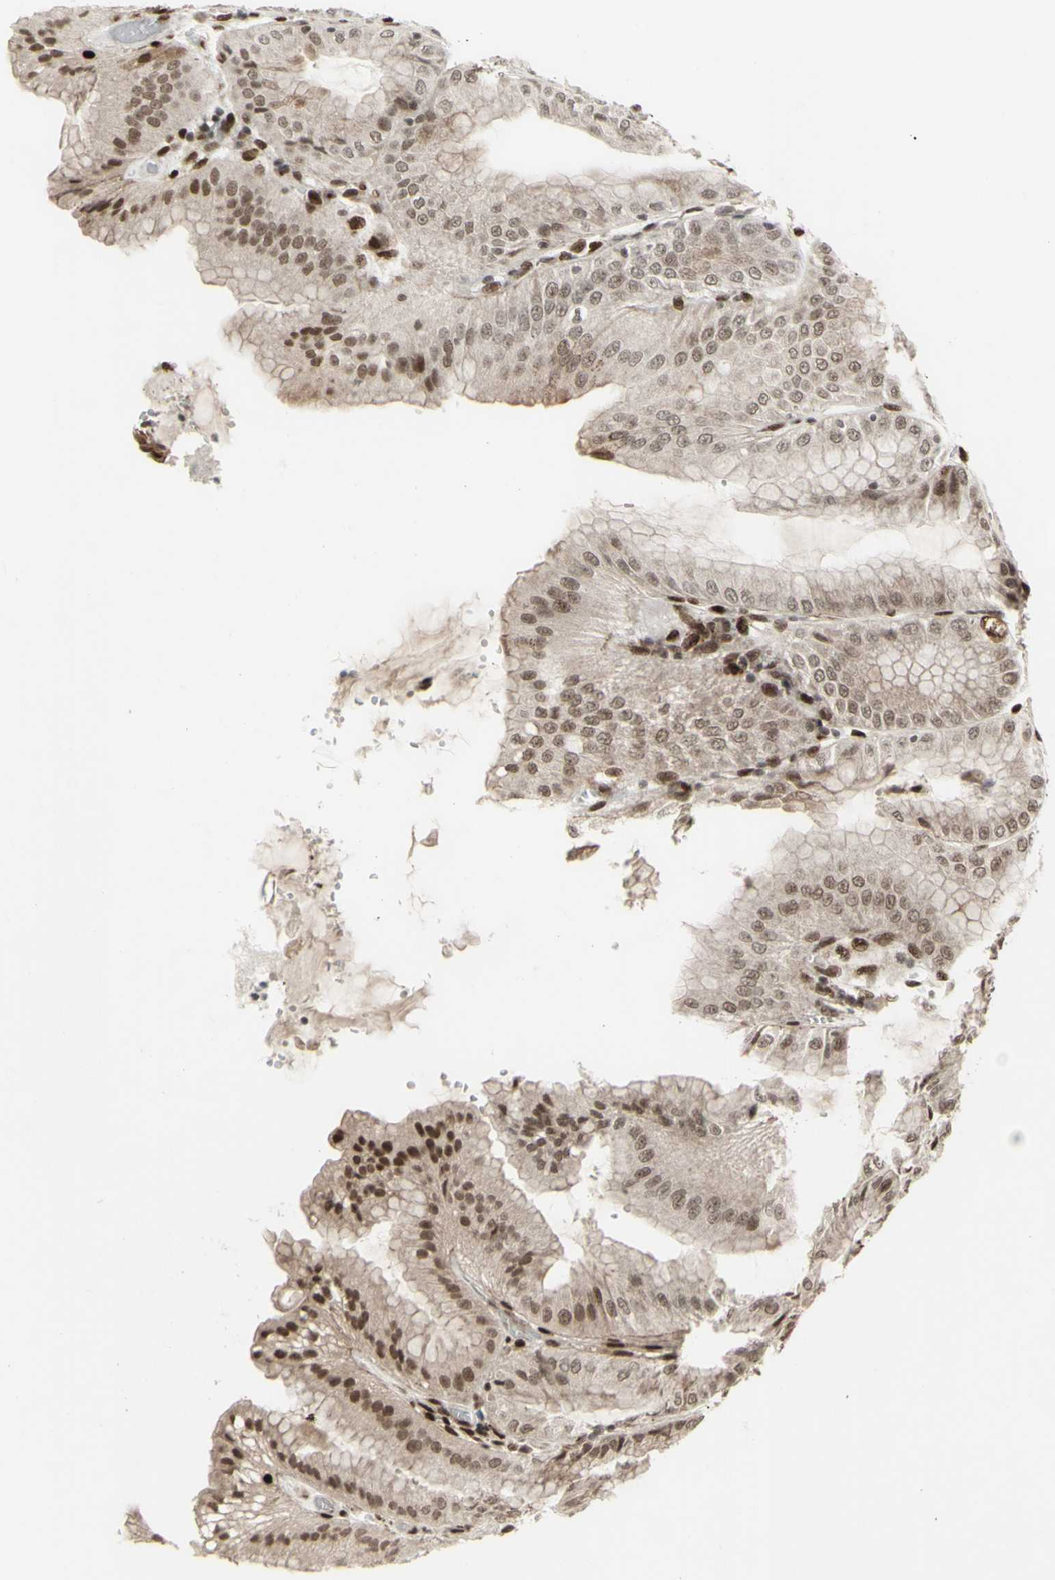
{"staining": {"intensity": "moderate", "quantity": ">75%", "location": "cytoplasmic/membranous,nuclear"}, "tissue": "stomach", "cell_type": "Glandular cells", "image_type": "normal", "snomed": [{"axis": "morphology", "description": "Normal tissue, NOS"}, {"axis": "topography", "description": "Stomach, lower"}], "caption": "Stomach was stained to show a protein in brown. There is medium levels of moderate cytoplasmic/membranous,nuclear staining in approximately >75% of glandular cells.", "gene": "CBX1", "patient": {"sex": "male", "age": 71}}